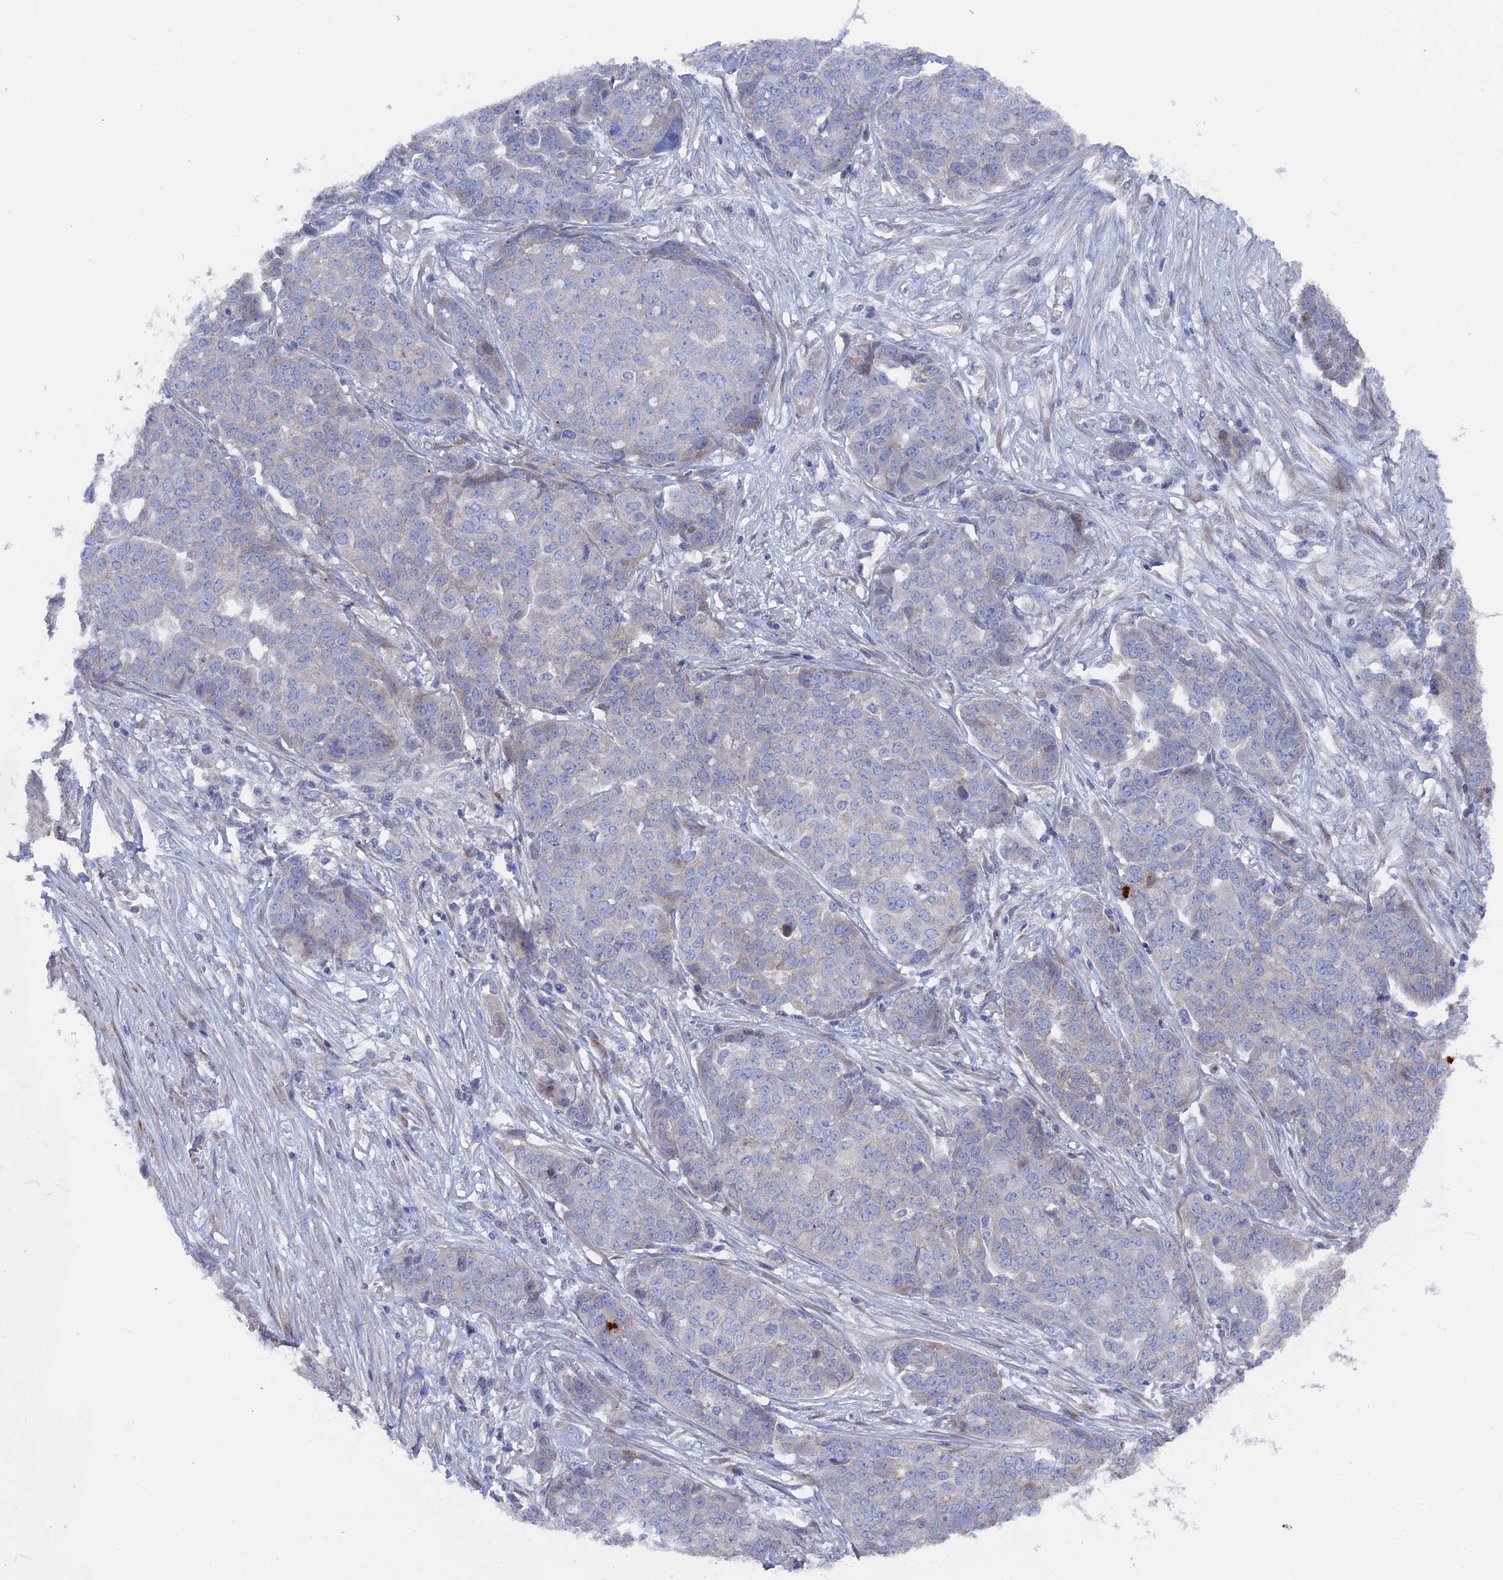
{"staining": {"intensity": "negative", "quantity": "none", "location": "none"}, "tissue": "ovarian cancer", "cell_type": "Tumor cells", "image_type": "cancer", "snomed": [{"axis": "morphology", "description": "Cystadenocarcinoma, serous, NOS"}, {"axis": "topography", "description": "Soft tissue"}, {"axis": "topography", "description": "Ovary"}], "caption": "Ovarian cancer was stained to show a protein in brown. There is no significant staining in tumor cells.", "gene": "TMEM161A", "patient": {"sex": "female", "age": 57}}